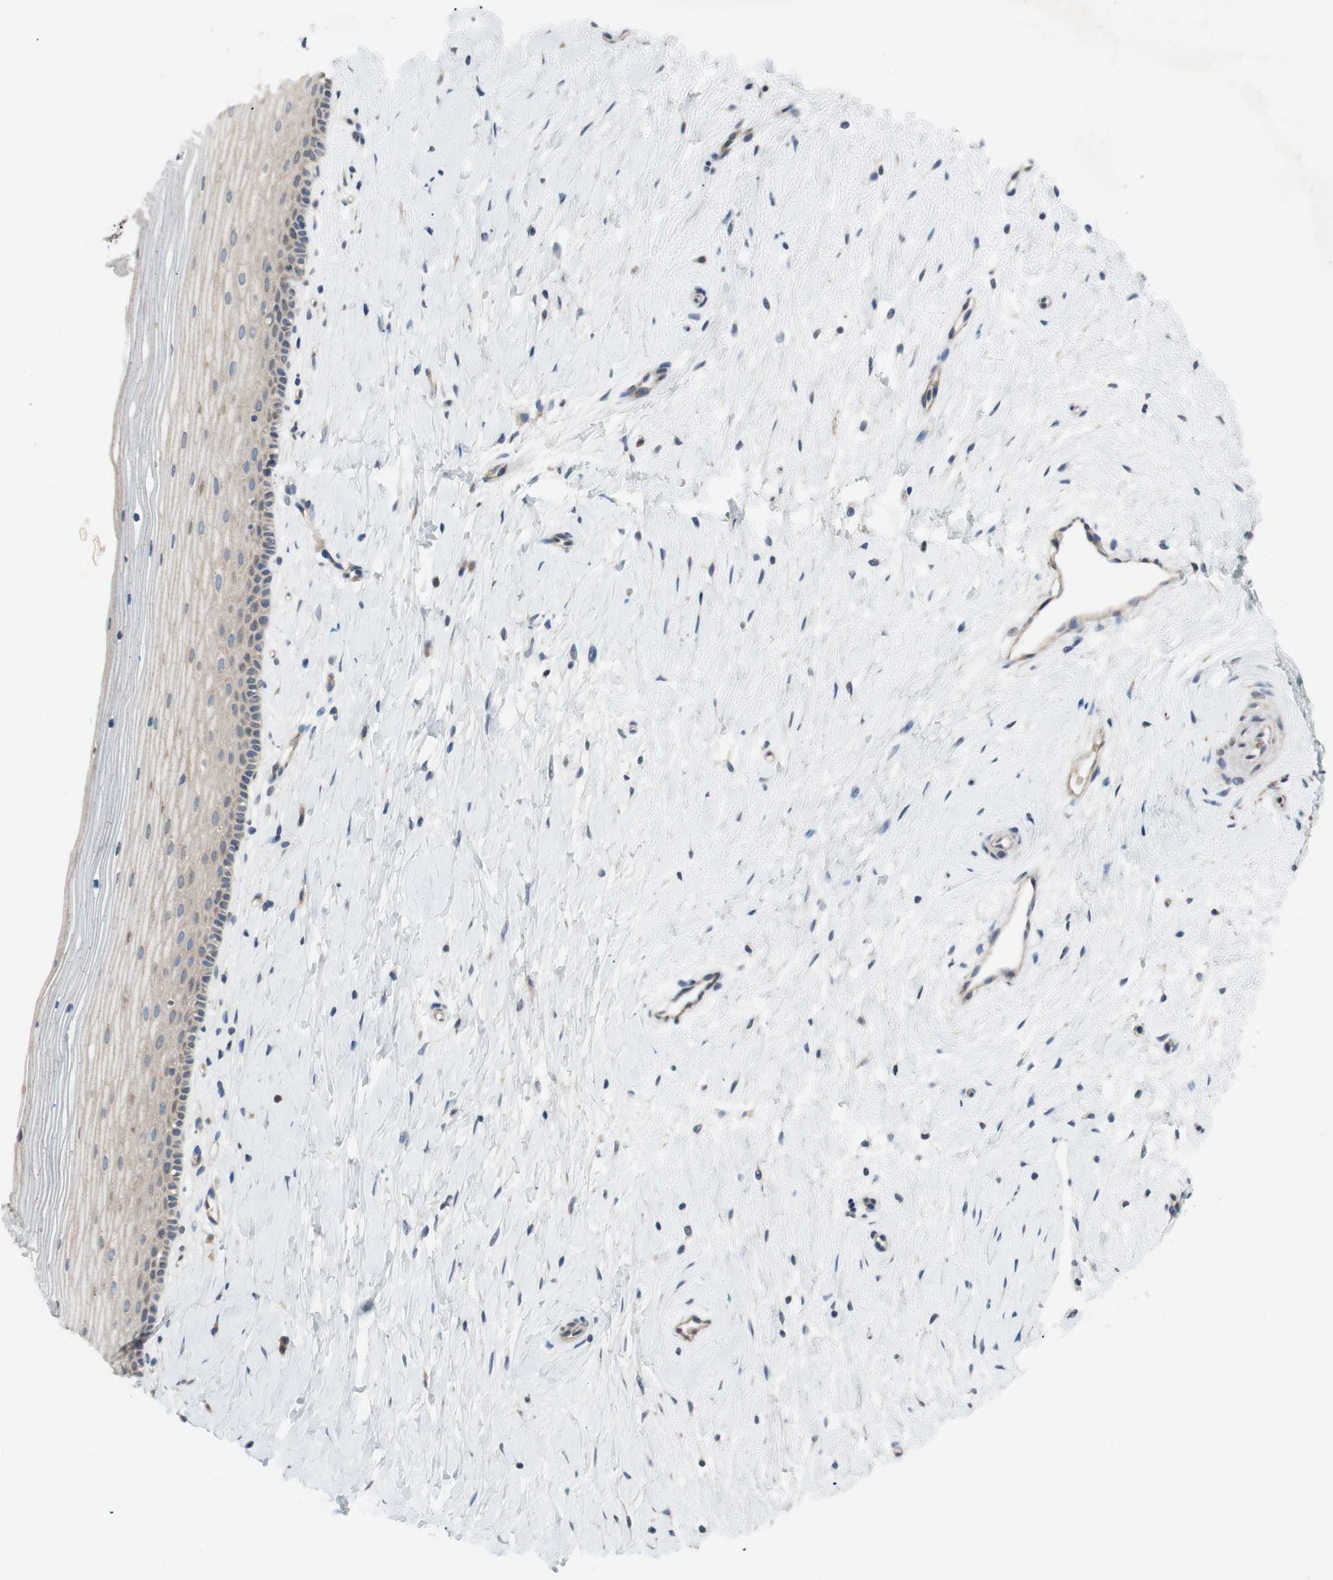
{"staining": {"intensity": "weak", "quantity": "25%-75%", "location": "cytoplasmic/membranous"}, "tissue": "cervix", "cell_type": "Glandular cells", "image_type": "normal", "snomed": [{"axis": "morphology", "description": "Normal tissue, NOS"}, {"axis": "topography", "description": "Cervix"}], "caption": "The histopathology image demonstrates immunohistochemical staining of benign cervix. There is weak cytoplasmic/membranous expression is identified in about 25%-75% of glandular cells. The protein of interest is shown in brown color, while the nuclei are stained blue.", "gene": "ADD2", "patient": {"sex": "female", "age": 39}}